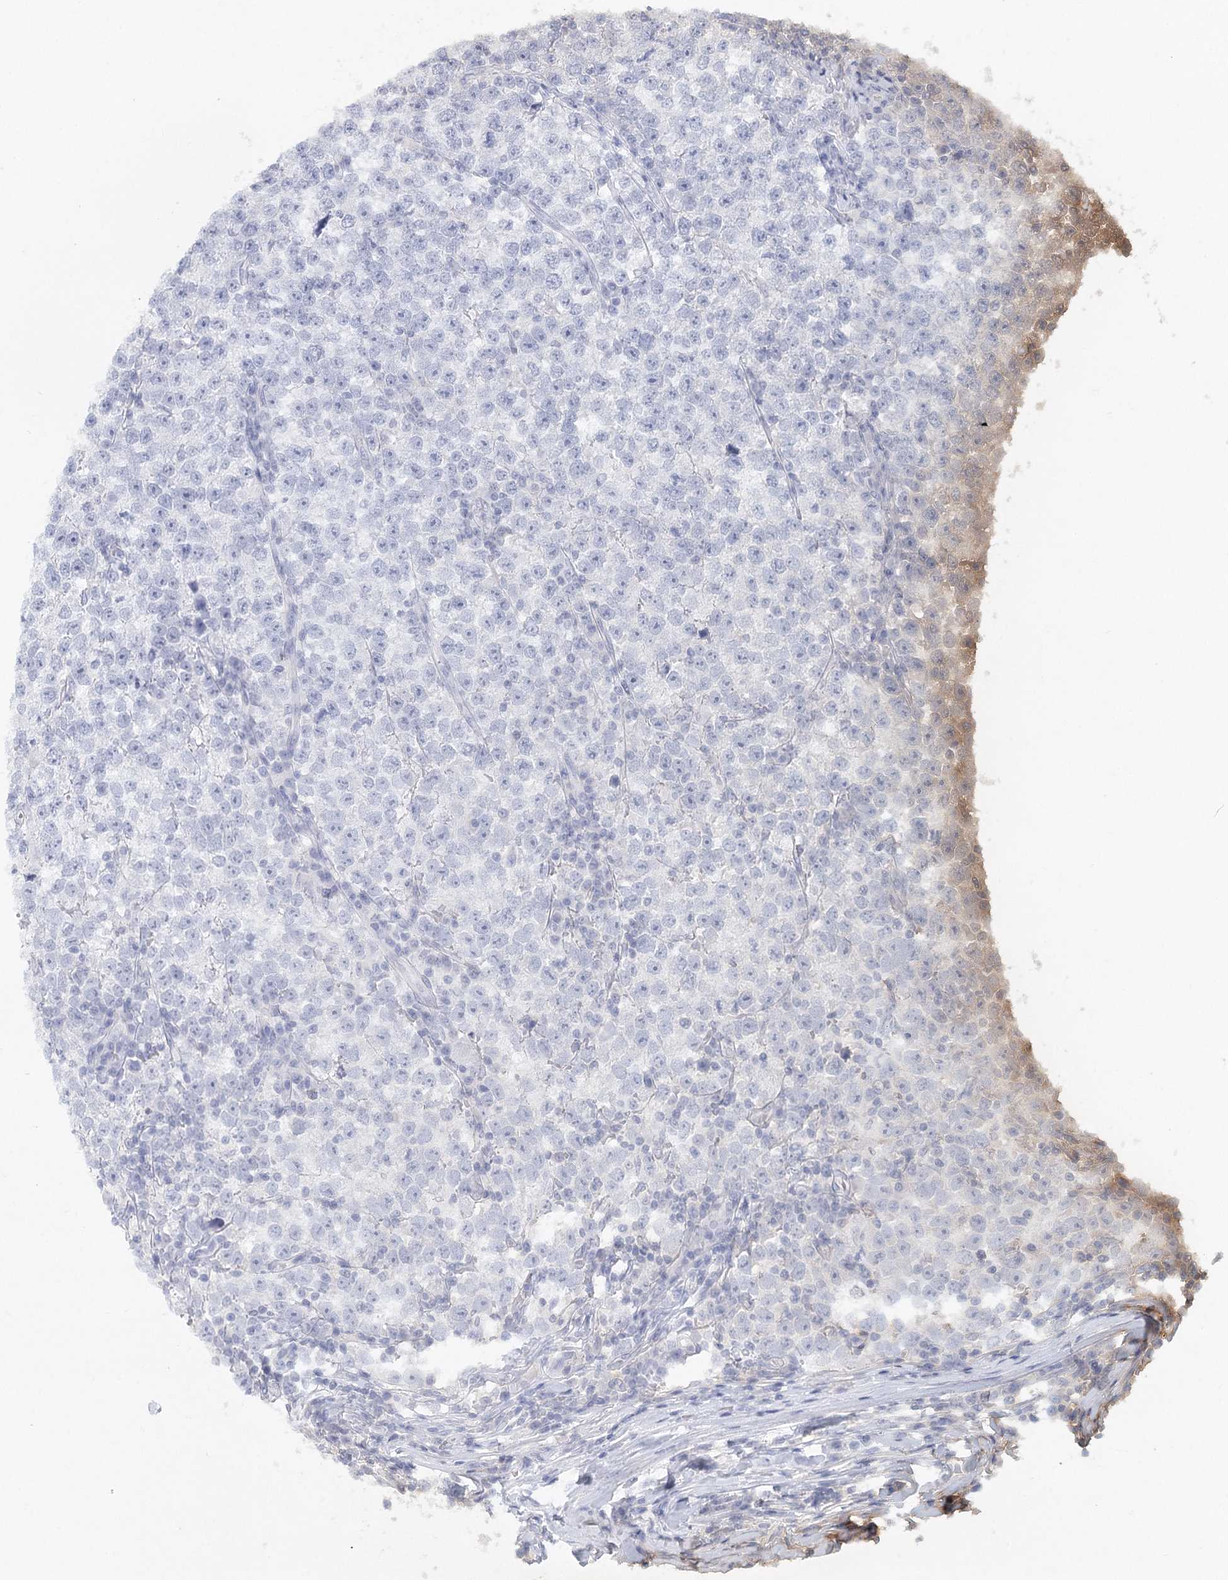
{"staining": {"intensity": "negative", "quantity": "none", "location": "none"}, "tissue": "testis cancer", "cell_type": "Tumor cells", "image_type": "cancer", "snomed": [{"axis": "morphology", "description": "Normal tissue, NOS"}, {"axis": "morphology", "description": "Seminoma, NOS"}, {"axis": "topography", "description": "Testis"}], "caption": "The micrograph shows no staining of tumor cells in testis cancer (seminoma).", "gene": "ARSI", "patient": {"sex": "male", "age": 43}}